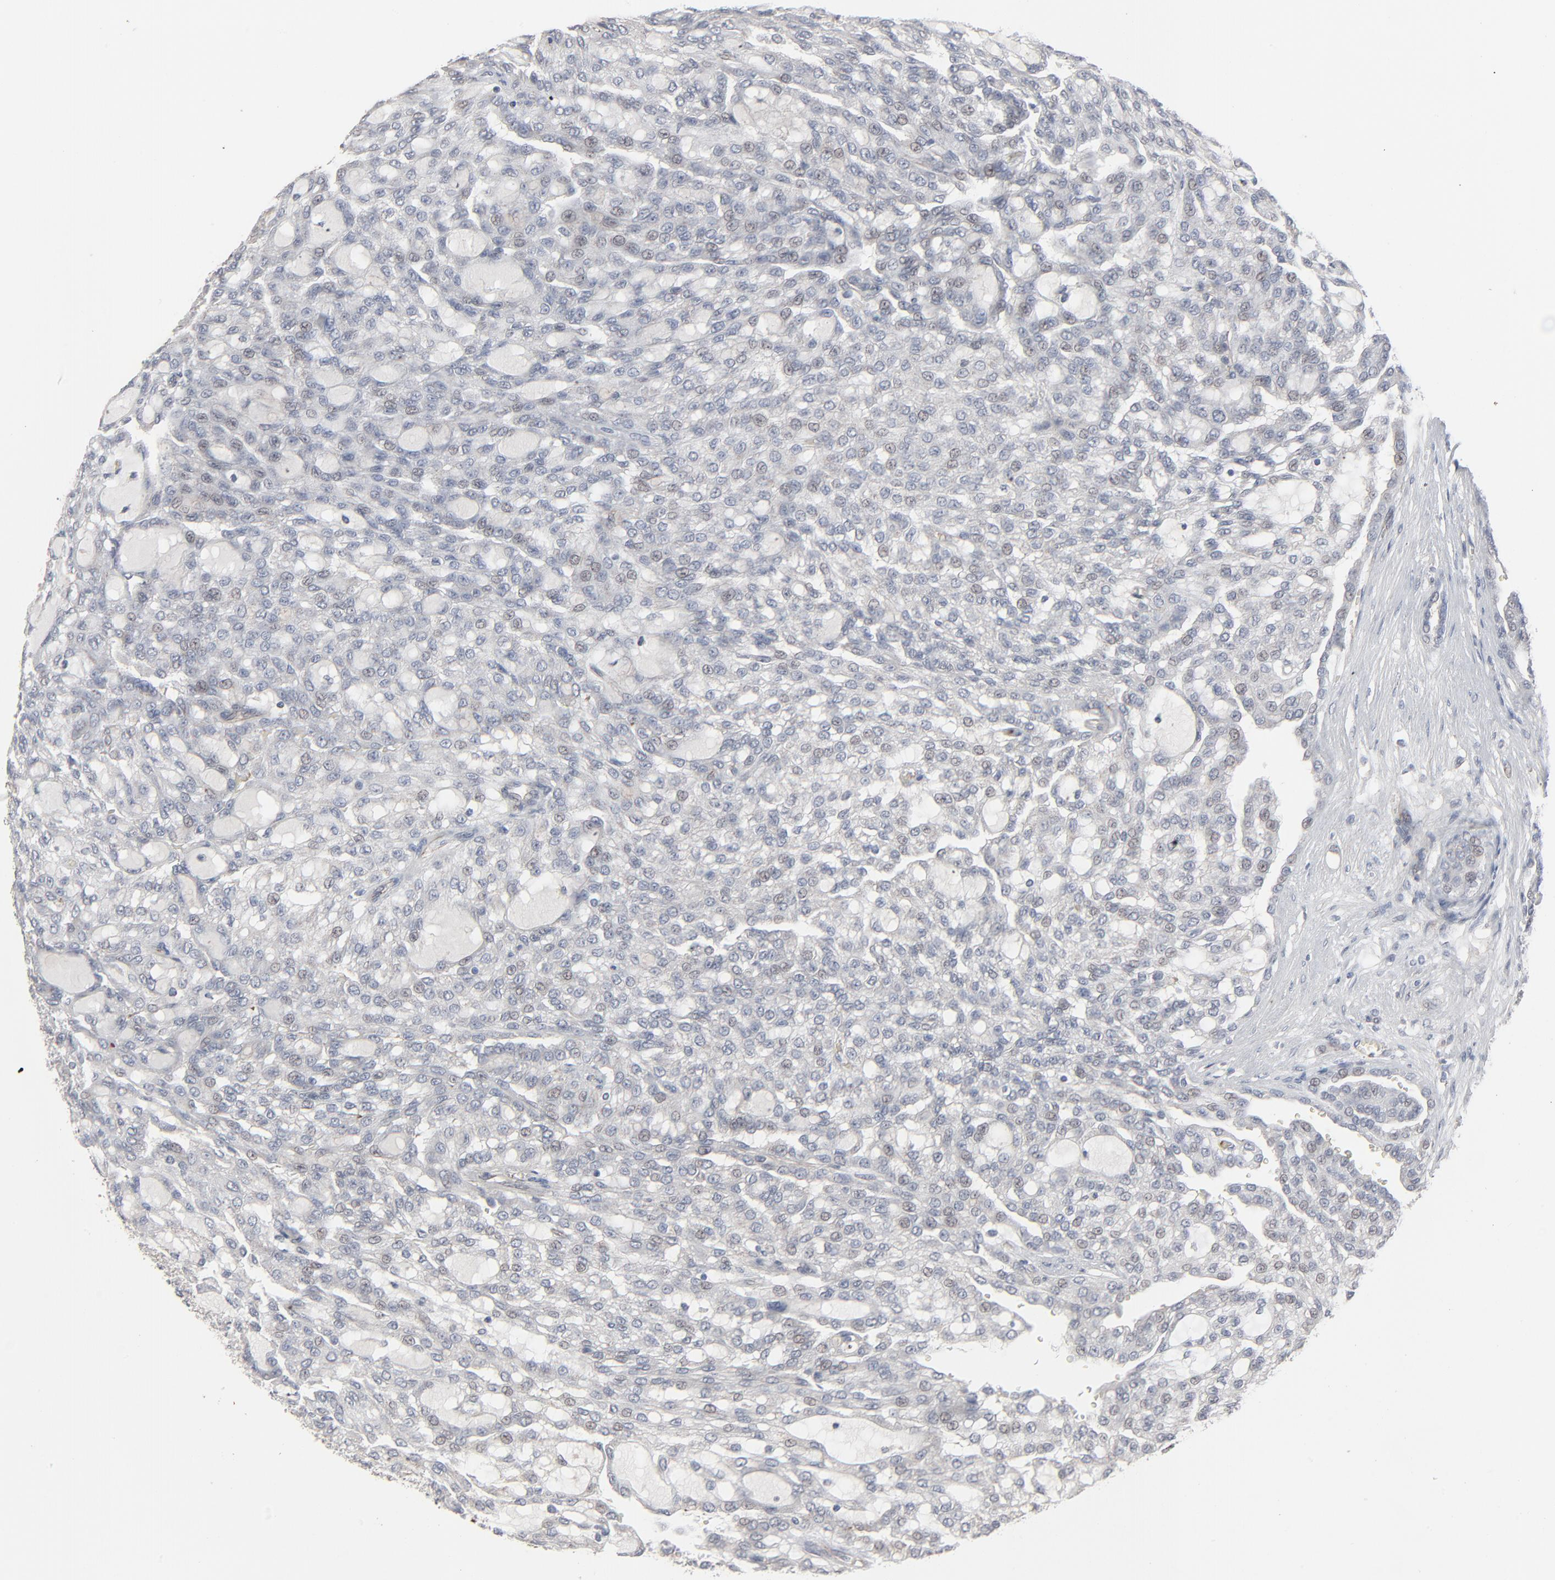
{"staining": {"intensity": "negative", "quantity": "none", "location": "none"}, "tissue": "renal cancer", "cell_type": "Tumor cells", "image_type": "cancer", "snomed": [{"axis": "morphology", "description": "Adenocarcinoma, NOS"}, {"axis": "topography", "description": "Kidney"}], "caption": "This is a image of immunohistochemistry (IHC) staining of renal adenocarcinoma, which shows no positivity in tumor cells. Brightfield microscopy of IHC stained with DAB (3,3'-diaminobenzidine) (brown) and hematoxylin (blue), captured at high magnification.", "gene": "JAM3", "patient": {"sex": "male", "age": 63}}